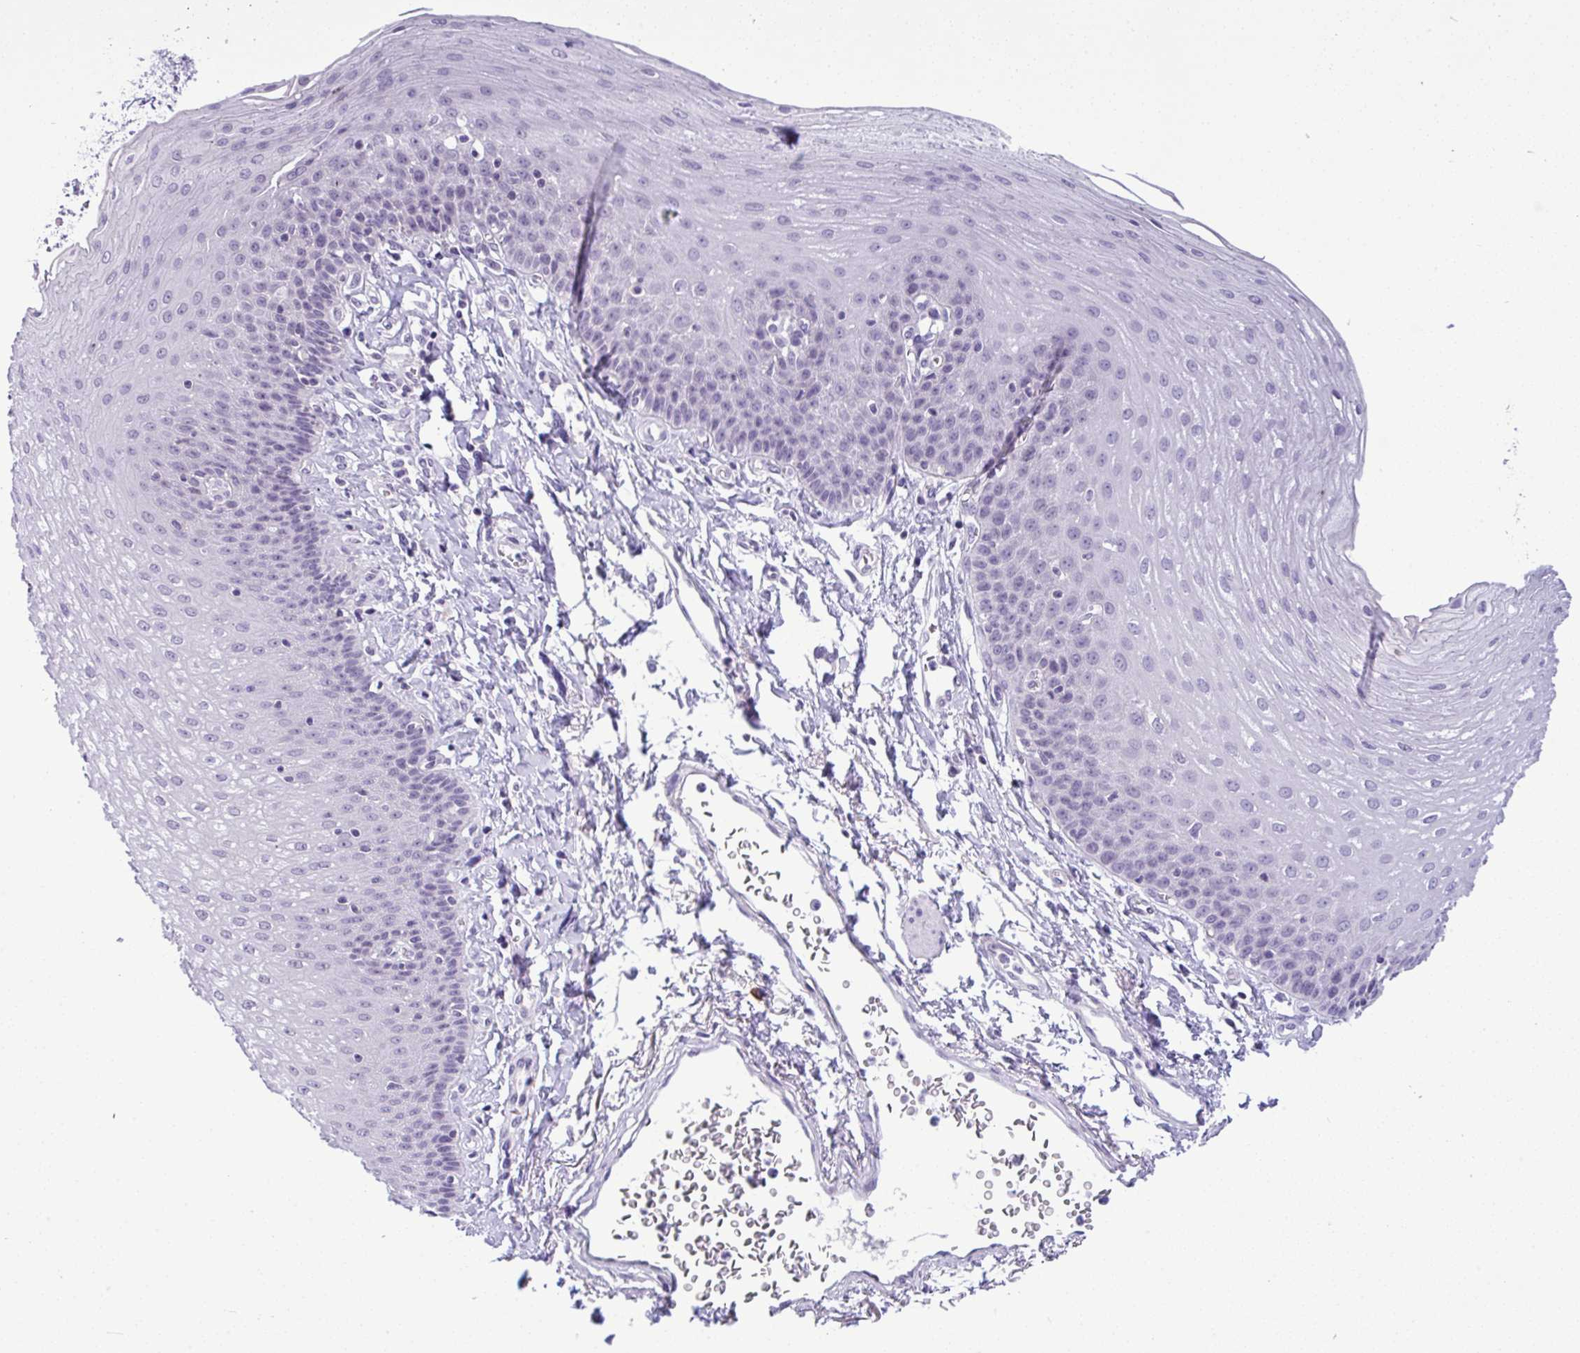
{"staining": {"intensity": "negative", "quantity": "none", "location": "none"}, "tissue": "esophagus", "cell_type": "Squamous epithelial cells", "image_type": "normal", "snomed": [{"axis": "morphology", "description": "Normal tissue, NOS"}, {"axis": "topography", "description": "Esophagus"}], "caption": "Immunohistochemical staining of normal human esophagus reveals no significant expression in squamous epithelial cells.", "gene": "YBX2", "patient": {"sex": "female", "age": 81}}